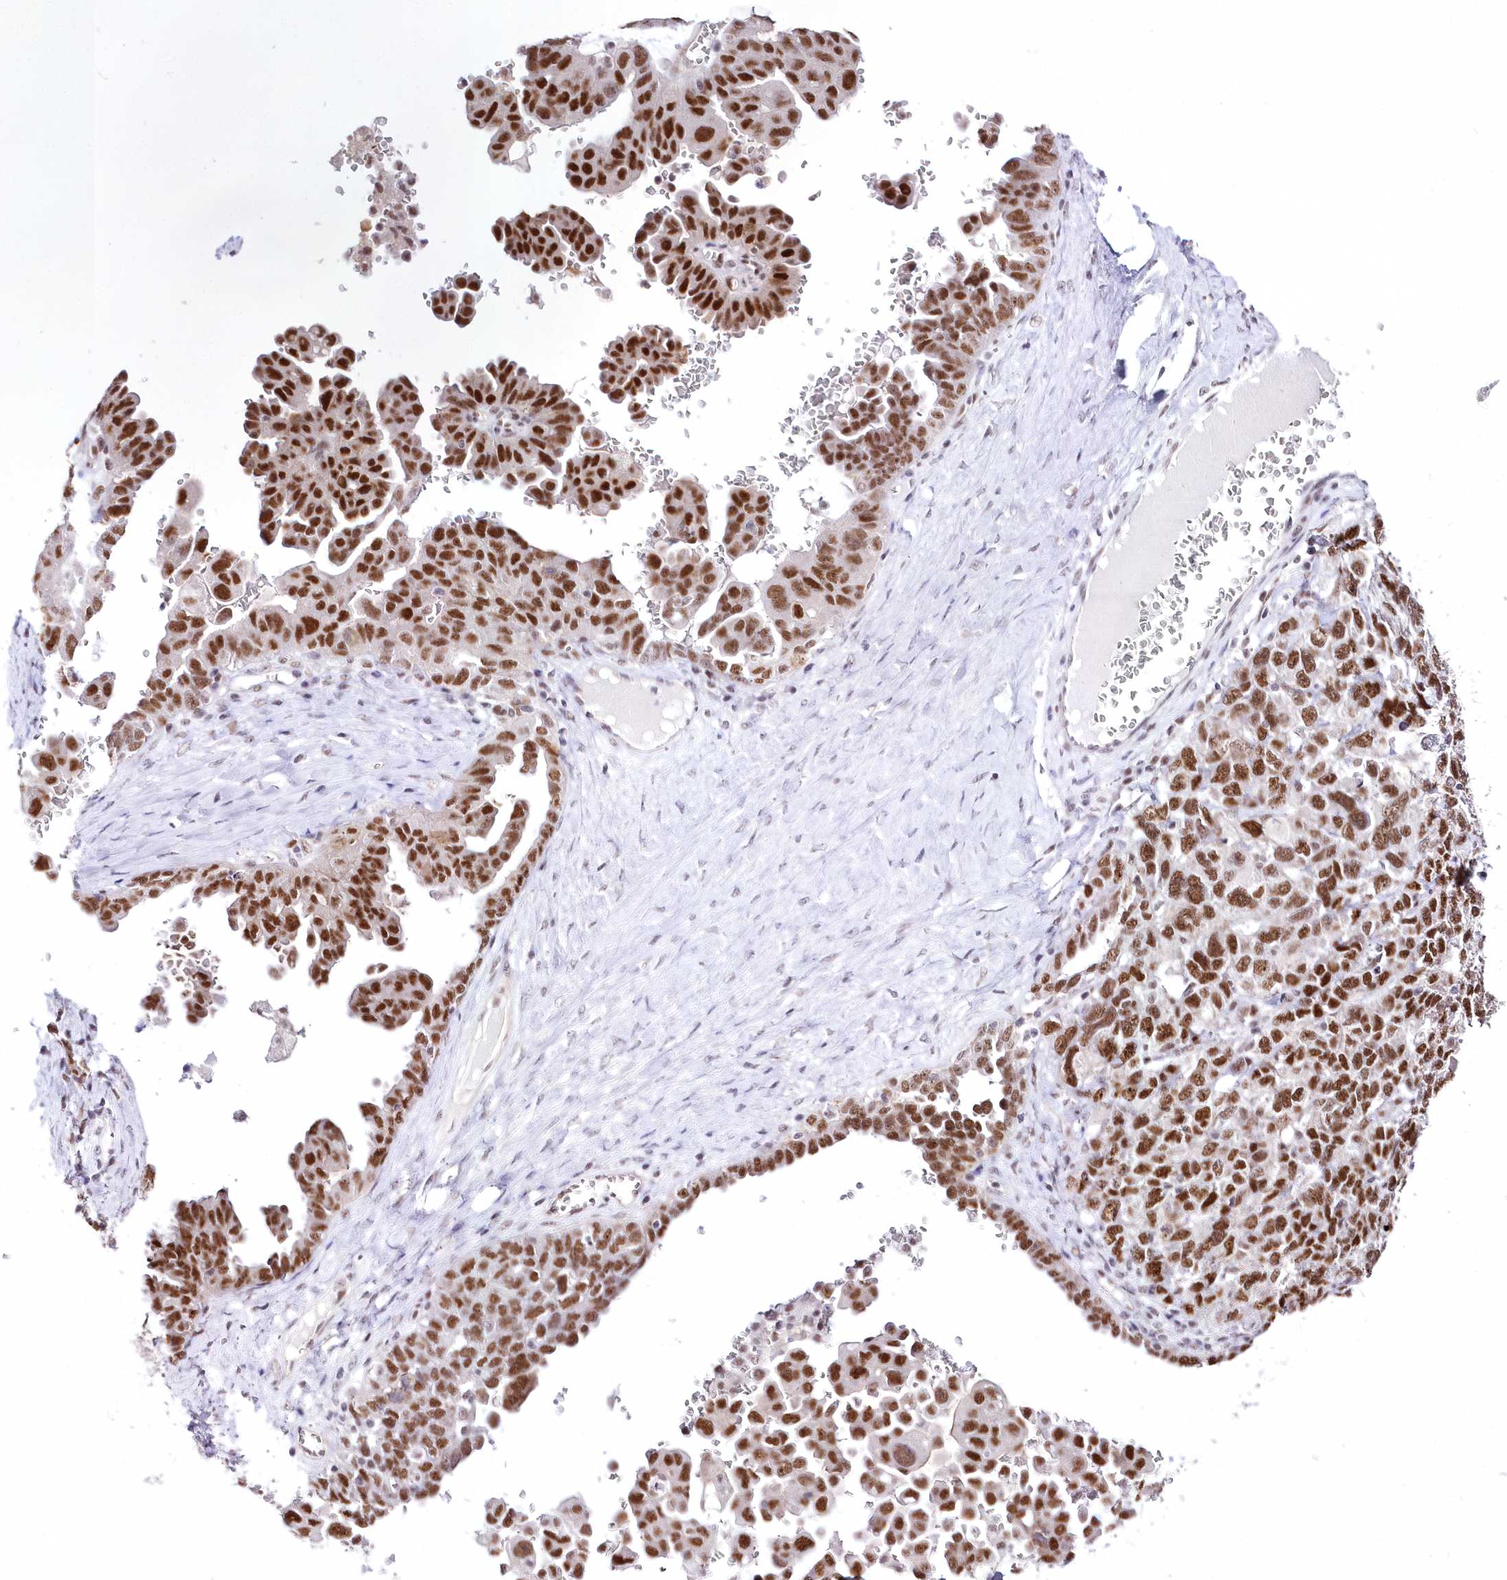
{"staining": {"intensity": "strong", "quantity": ">75%", "location": "nuclear"}, "tissue": "ovarian cancer", "cell_type": "Tumor cells", "image_type": "cancer", "snomed": [{"axis": "morphology", "description": "Carcinoma, endometroid"}, {"axis": "topography", "description": "Ovary"}], "caption": "A brown stain highlights strong nuclear positivity of a protein in endometroid carcinoma (ovarian) tumor cells. (DAB (3,3'-diaminobenzidine) IHC with brightfield microscopy, high magnification).", "gene": "NSUN2", "patient": {"sex": "female", "age": 62}}